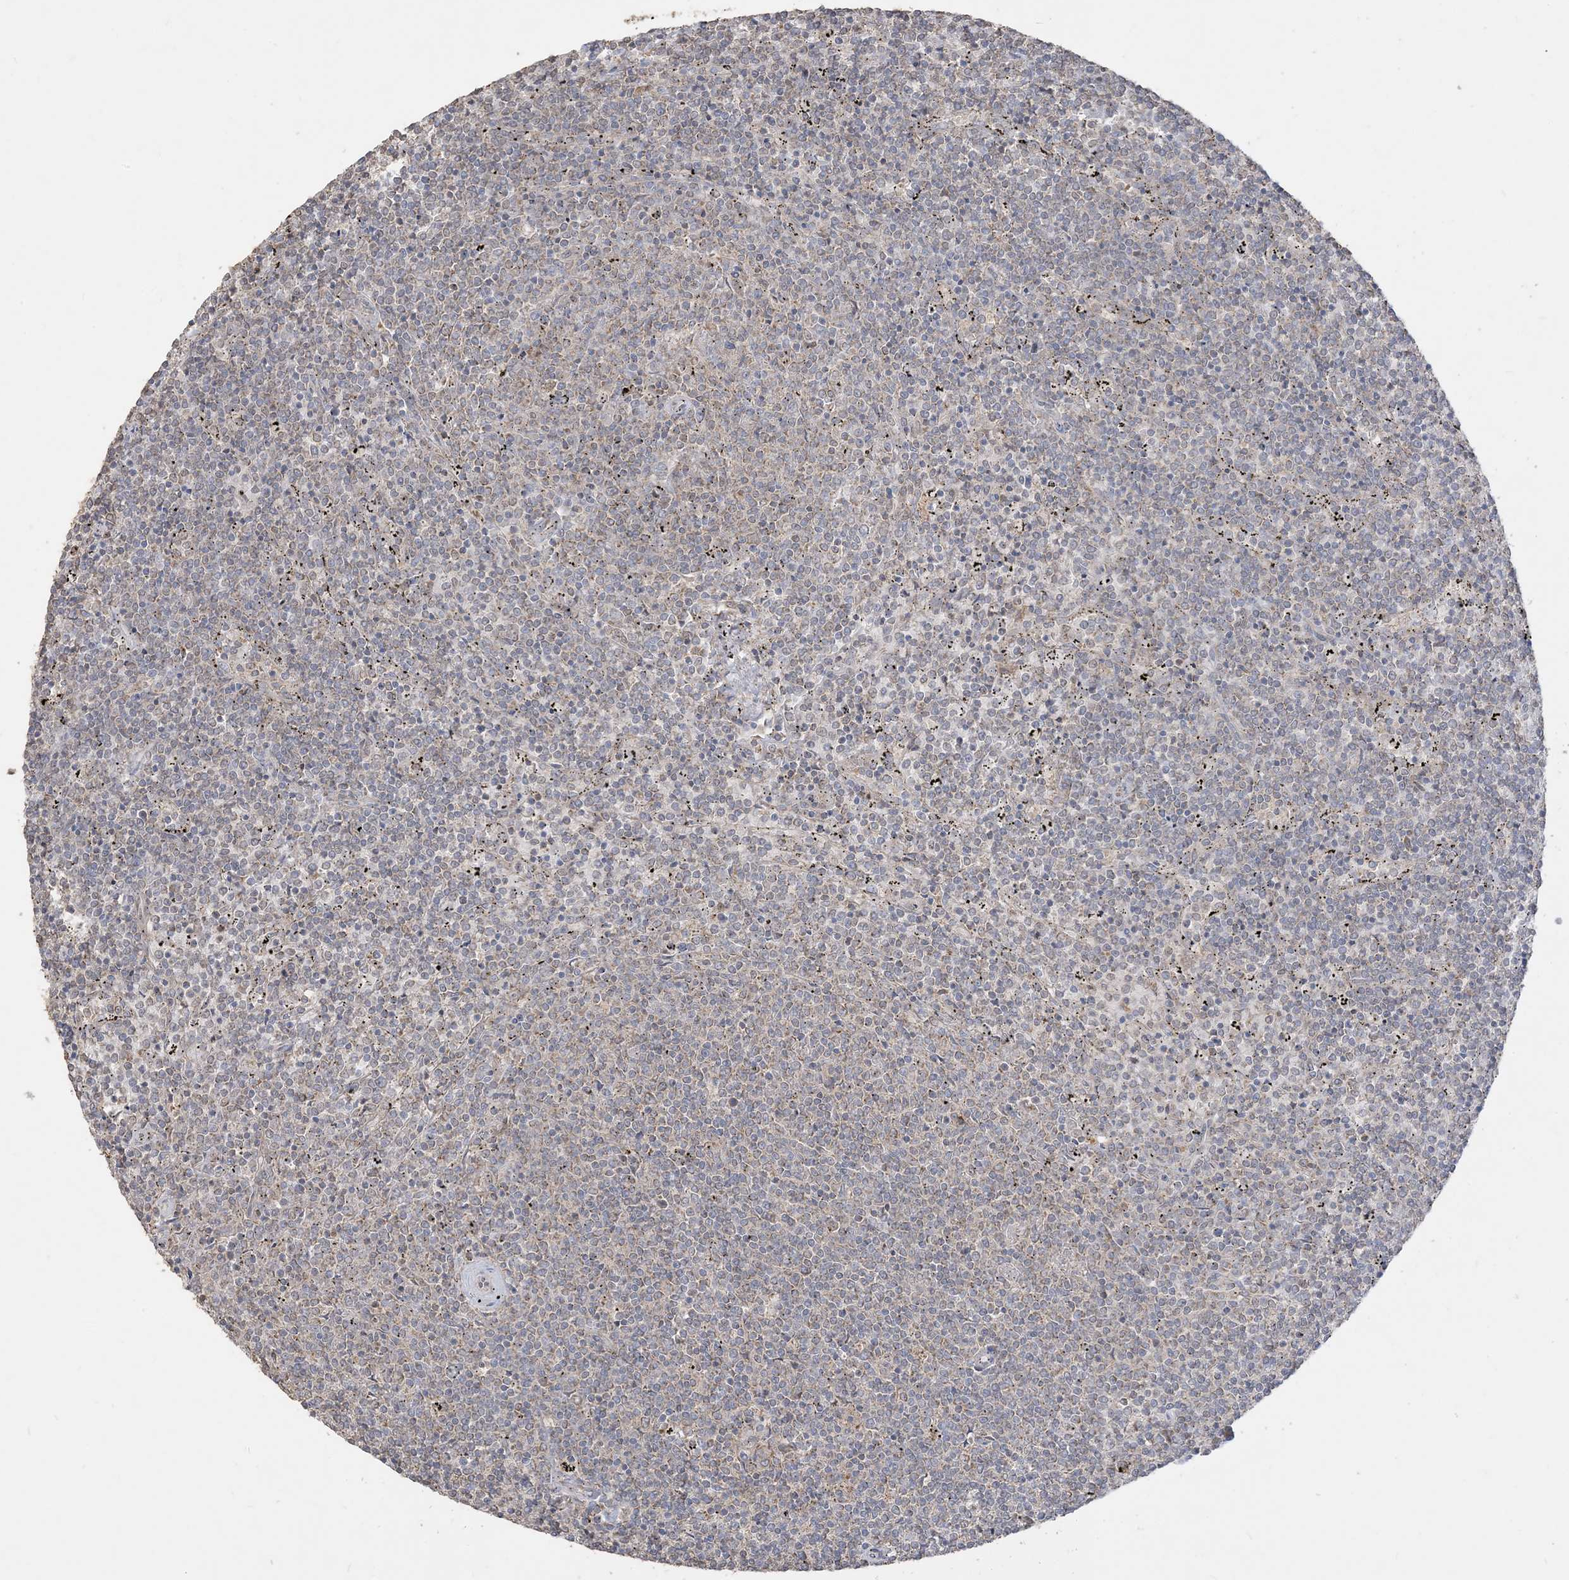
{"staining": {"intensity": "weak", "quantity": "25%-75%", "location": "cytoplasmic/membranous"}, "tissue": "lymphoma", "cell_type": "Tumor cells", "image_type": "cancer", "snomed": [{"axis": "morphology", "description": "Malignant lymphoma, non-Hodgkin's type, Low grade"}, {"axis": "topography", "description": "Spleen"}], "caption": "Immunohistochemical staining of human malignant lymphoma, non-Hodgkin's type (low-grade) exhibits low levels of weak cytoplasmic/membranous positivity in approximately 25%-75% of tumor cells.", "gene": "SIRT3", "patient": {"sex": "female", "age": 50}}